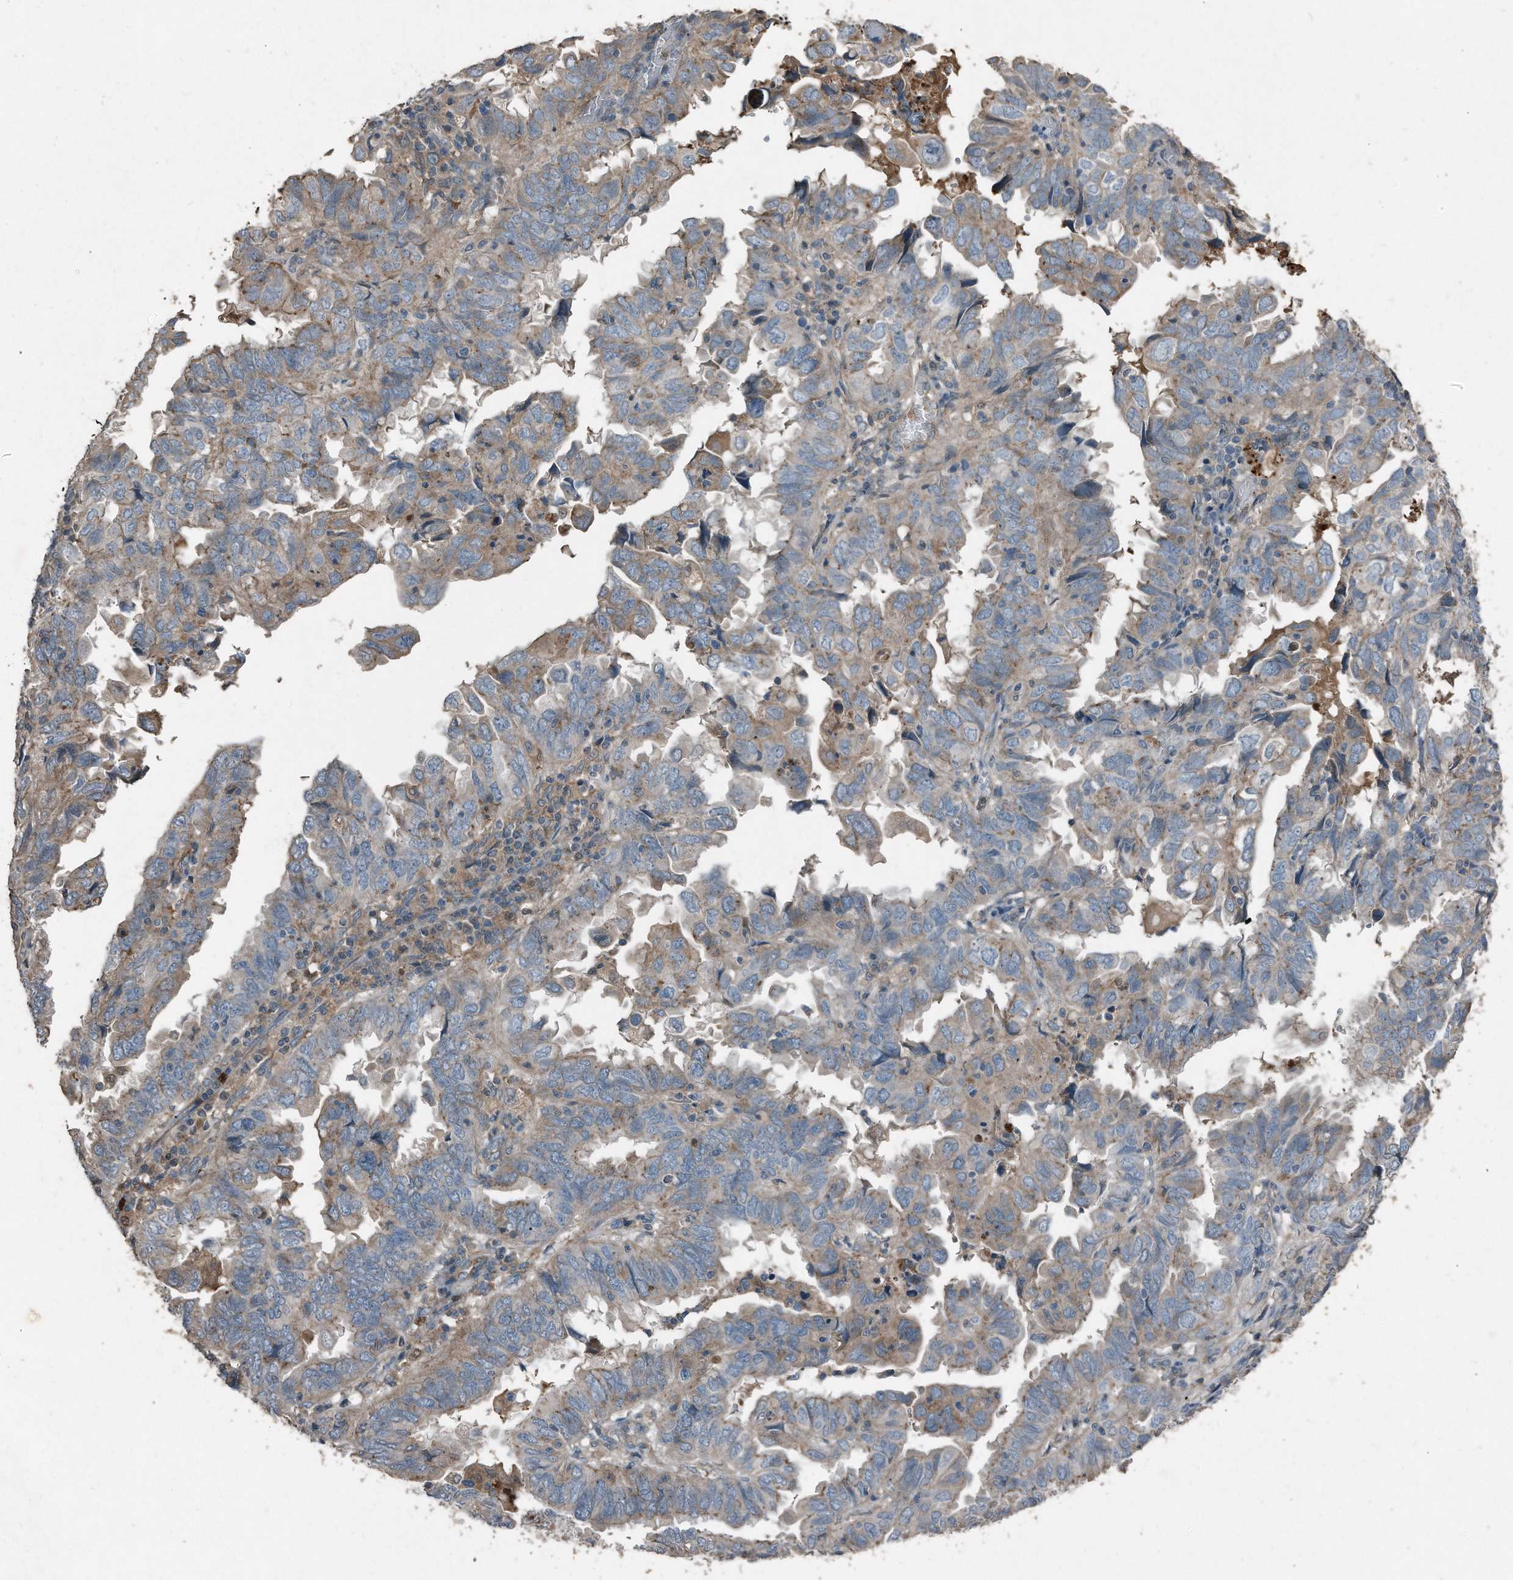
{"staining": {"intensity": "weak", "quantity": "25%-75%", "location": "cytoplasmic/membranous"}, "tissue": "endometrial cancer", "cell_type": "Tumor cells", "image_type": "cancer", "snomed": [{"axis": "morphology", "description": "Adenocarcinoma, NOS"}, {"axis": "topography", "description": "Uterus"}], "caption": "This is a histology image of immunohistochemistry (IHC) staining of endometrial cancer (adenocarcinoma), which shows weak positivity in the cytoplasmic/membranous of tumor cells.", "gene": "C9", "patient": {"sex": "female", "age": 77}}